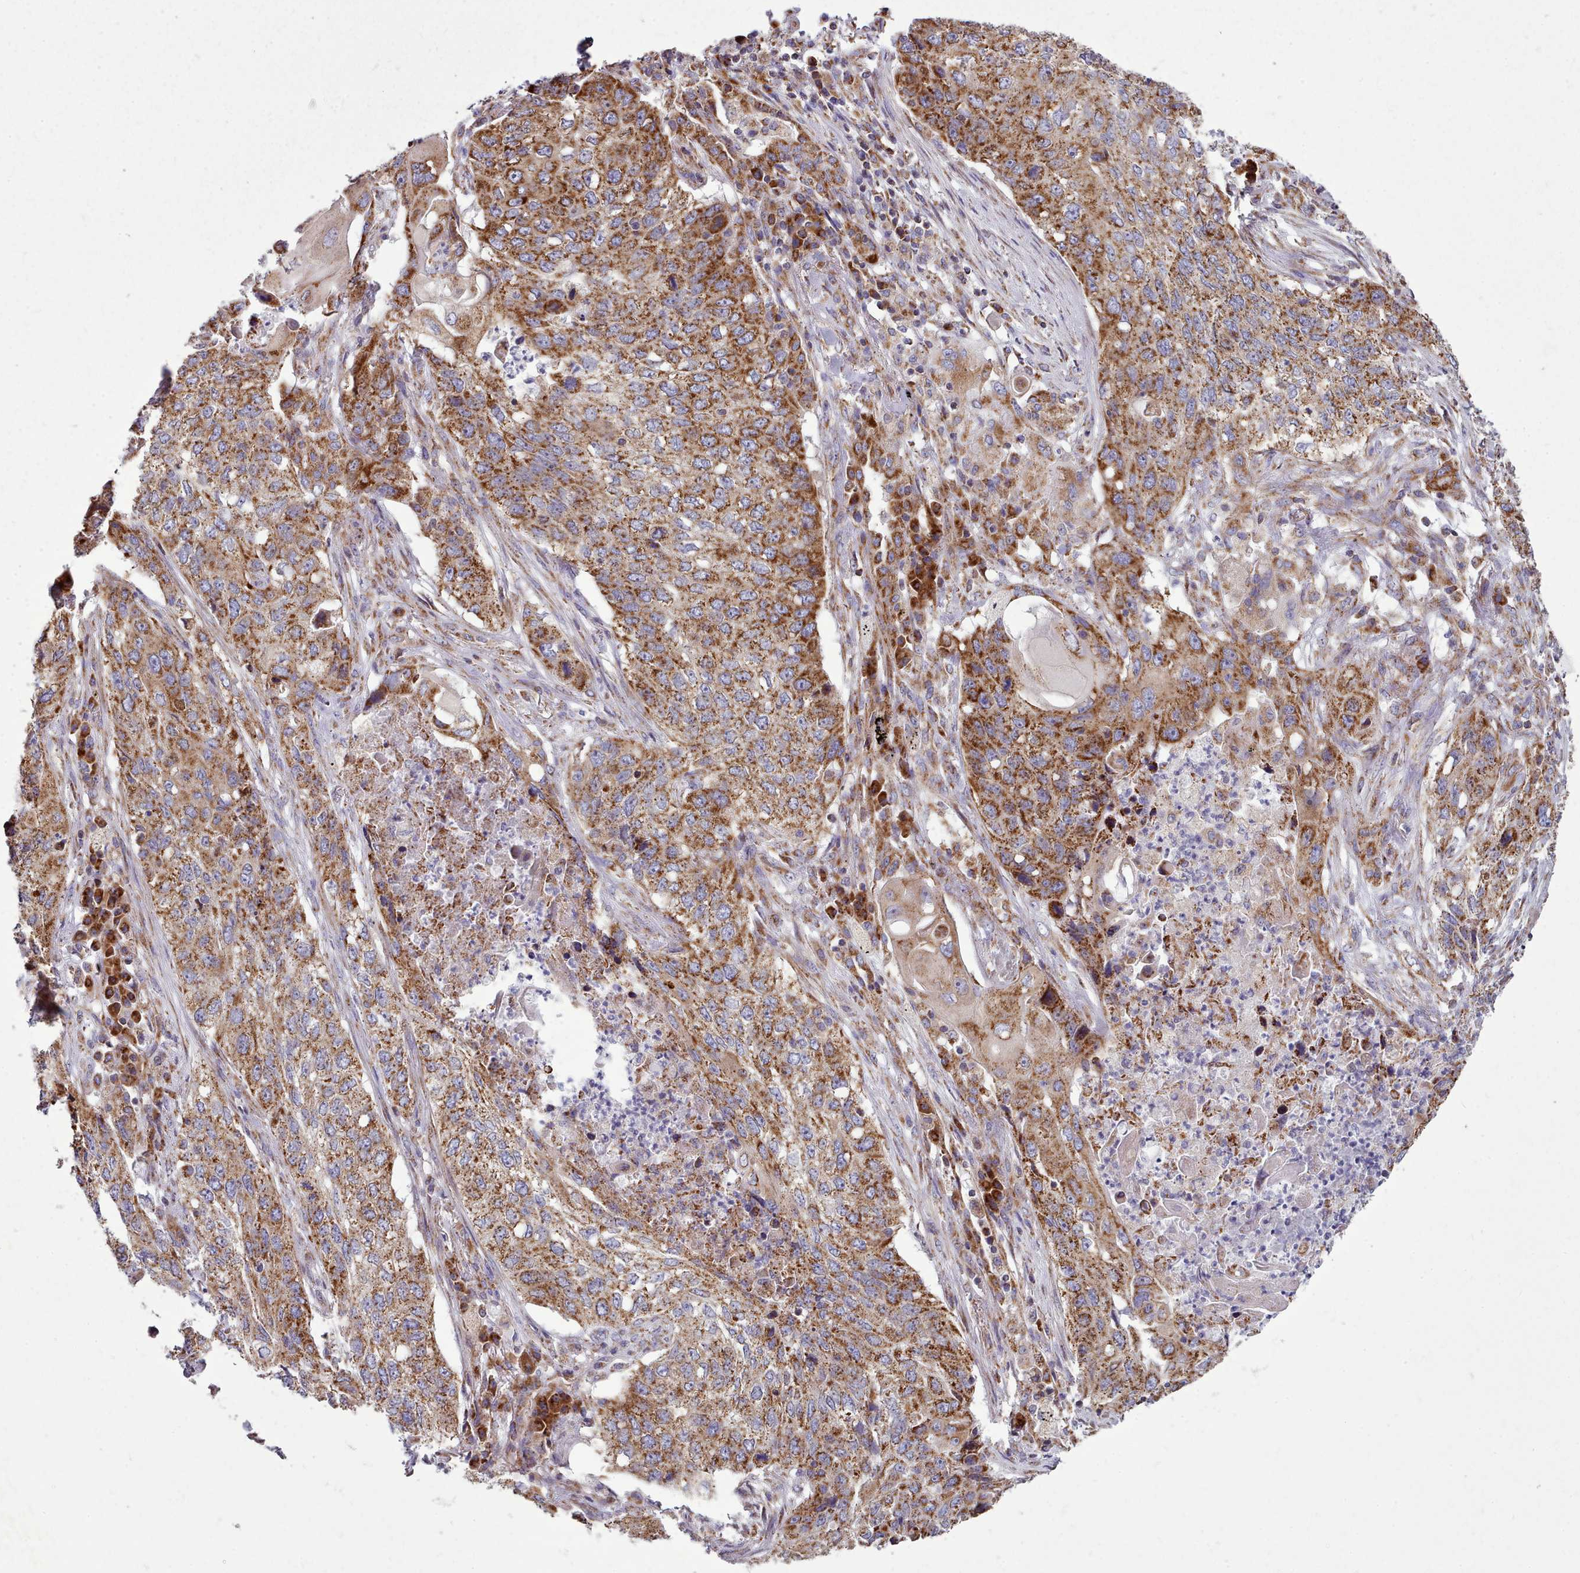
{"staining": {"intensity": "strong", "quantity": ">75%", "location": "cytoplasmic/membranous"}, "tissue": "lung cancer", "cell_type": "Tumor cells", "image_type": "cancer", "snomed": [{"axis": "morphology", "description": "Squamous cell carcinoma, NOS"}, {"axis": "topography", "description": "Lung"}], "caption": "Tumor cells reveal high levels of strong cytoplasmic/membranous expression in about >75% of cells in lung cancer.", "gene": "SRP54", "patient": {"sex": "female", "age": 63}}